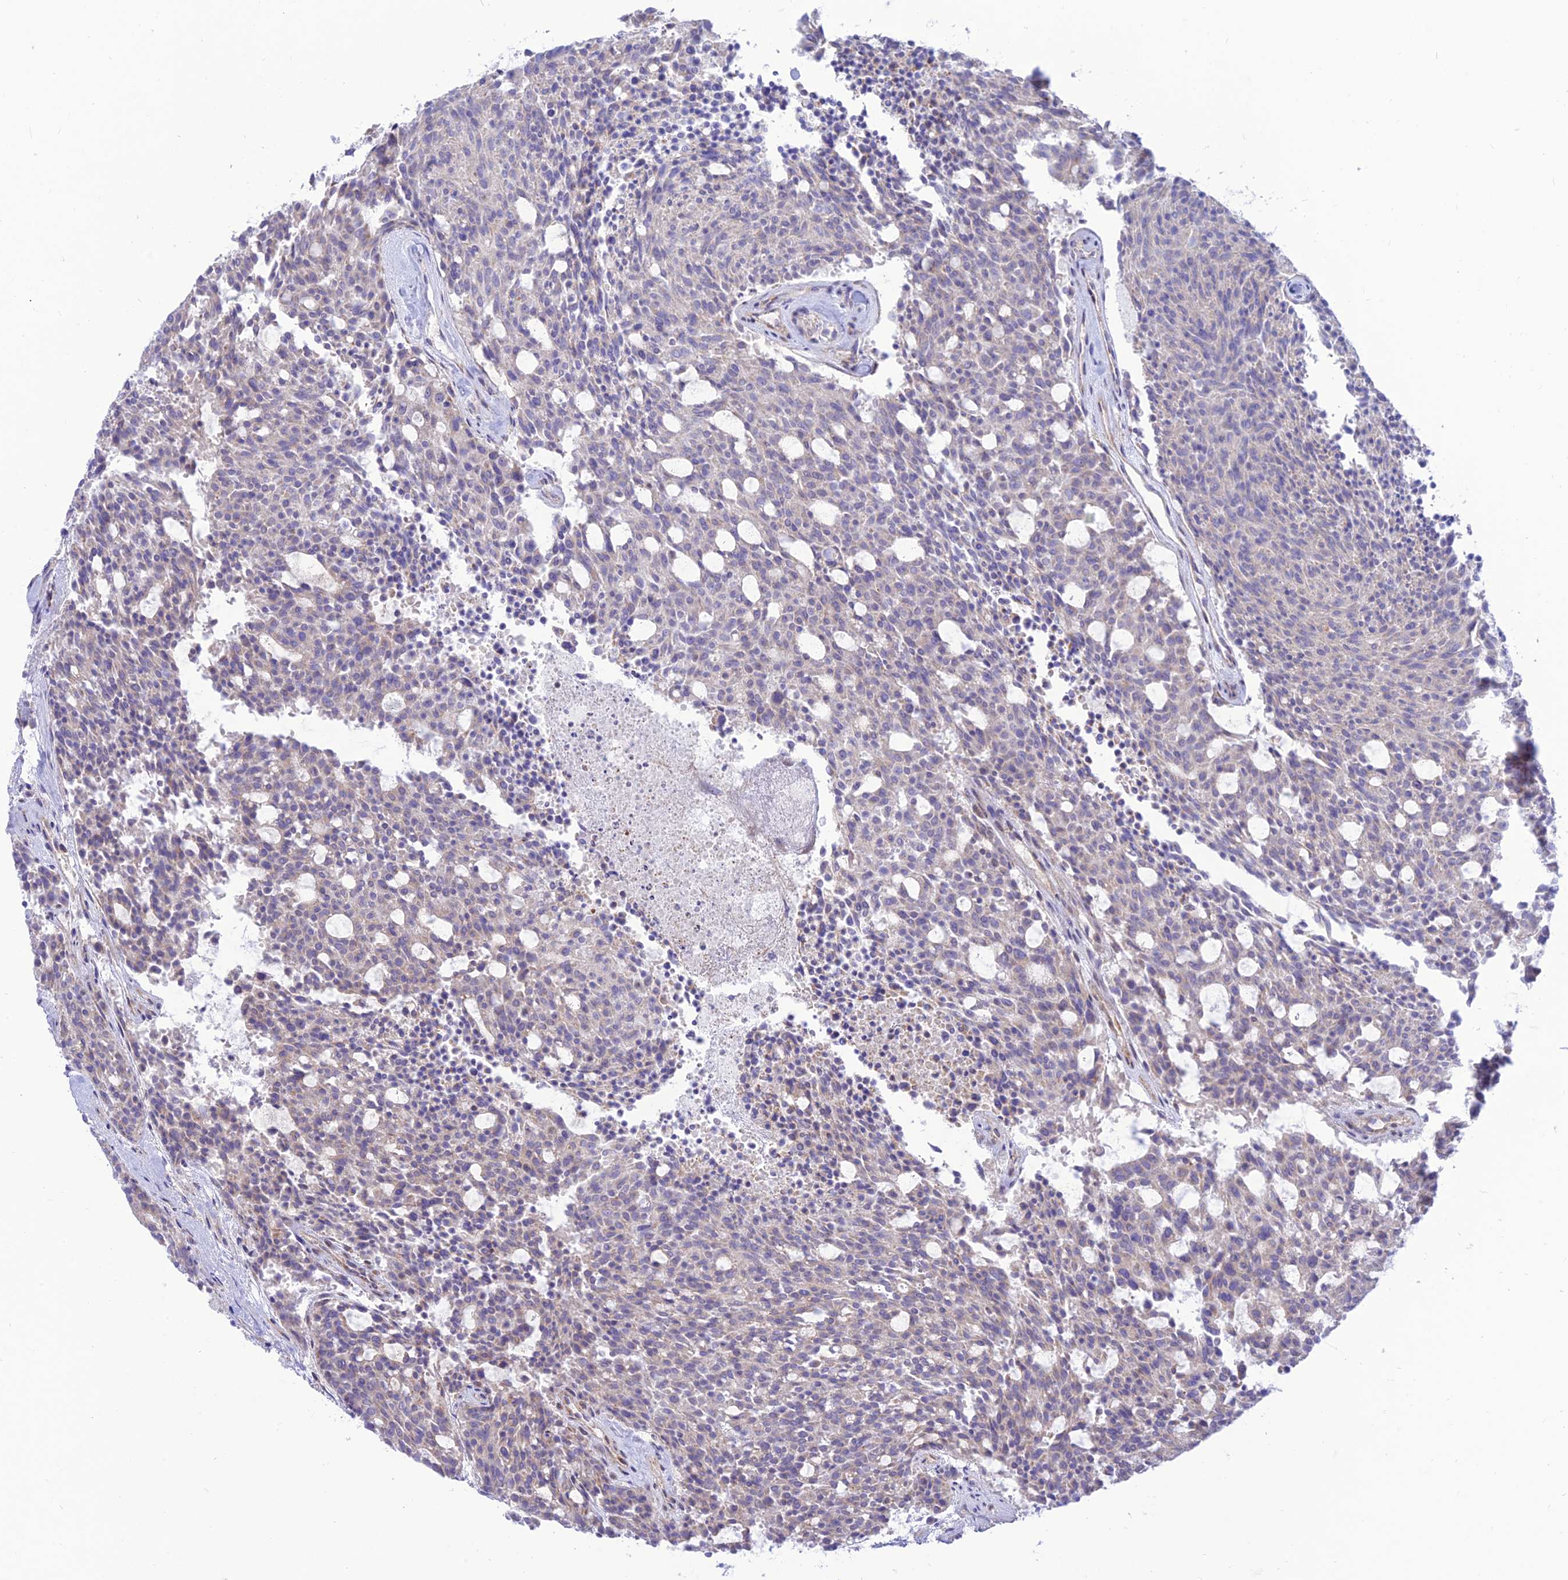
{"staining": {"intensity": "negative", "quantity": "none", "location": "none"}, "tissue": "carcinoid", "cell_type": "Tumor cells", "image_type": "cancer", "snomed": [{"axis": "morphology", "description": "Carcinoid, malignant, NOS"}, {"axis": "topography", "description": "Pancreas"}], "caption": "Tumor cells are negative for protein expression in human carcinoid.", "gene": "KCNAB1", "patient": {"sex": "female", "age": 54}}